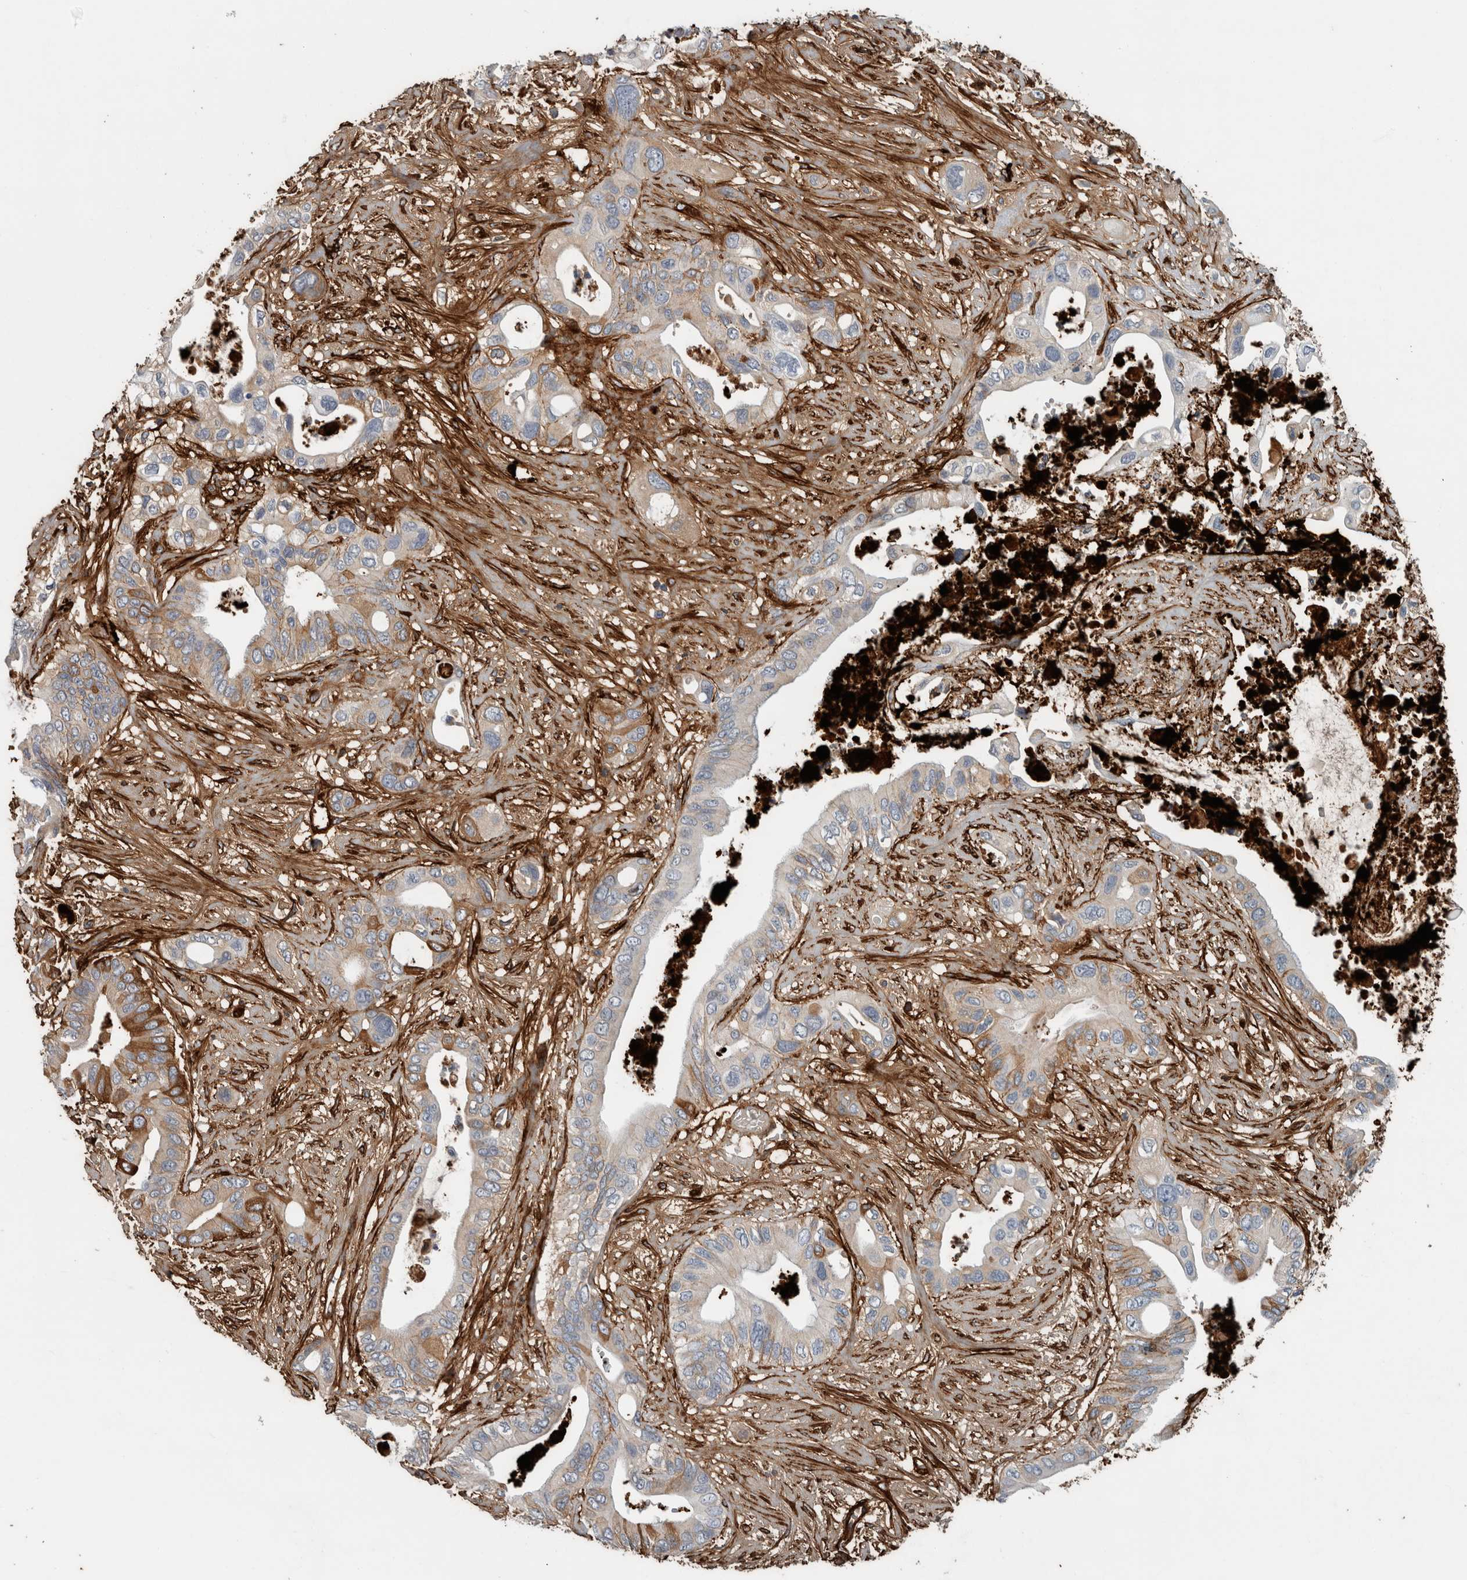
{"staining": {"intensity": "moderate", "quantity": "<25%", "location": "cytoplasmic/membranous"}, "tissue": "pancreatic cancer", "cell_type": "Tumor cells", "image_type": "cancer", "snomed": [{"axis": "morphology", "description": "Adenocarcinoma, NOS"}, {"axis": "topography", "description": "Pancreas"}], "caption": "IHC of pancreatic cancer displays low levels of moderate cytoplasmic/membranous staining in approximately <25% of tumor cells.", "gene": "FN1", "patient": {"sex": "male", "age": 66}}